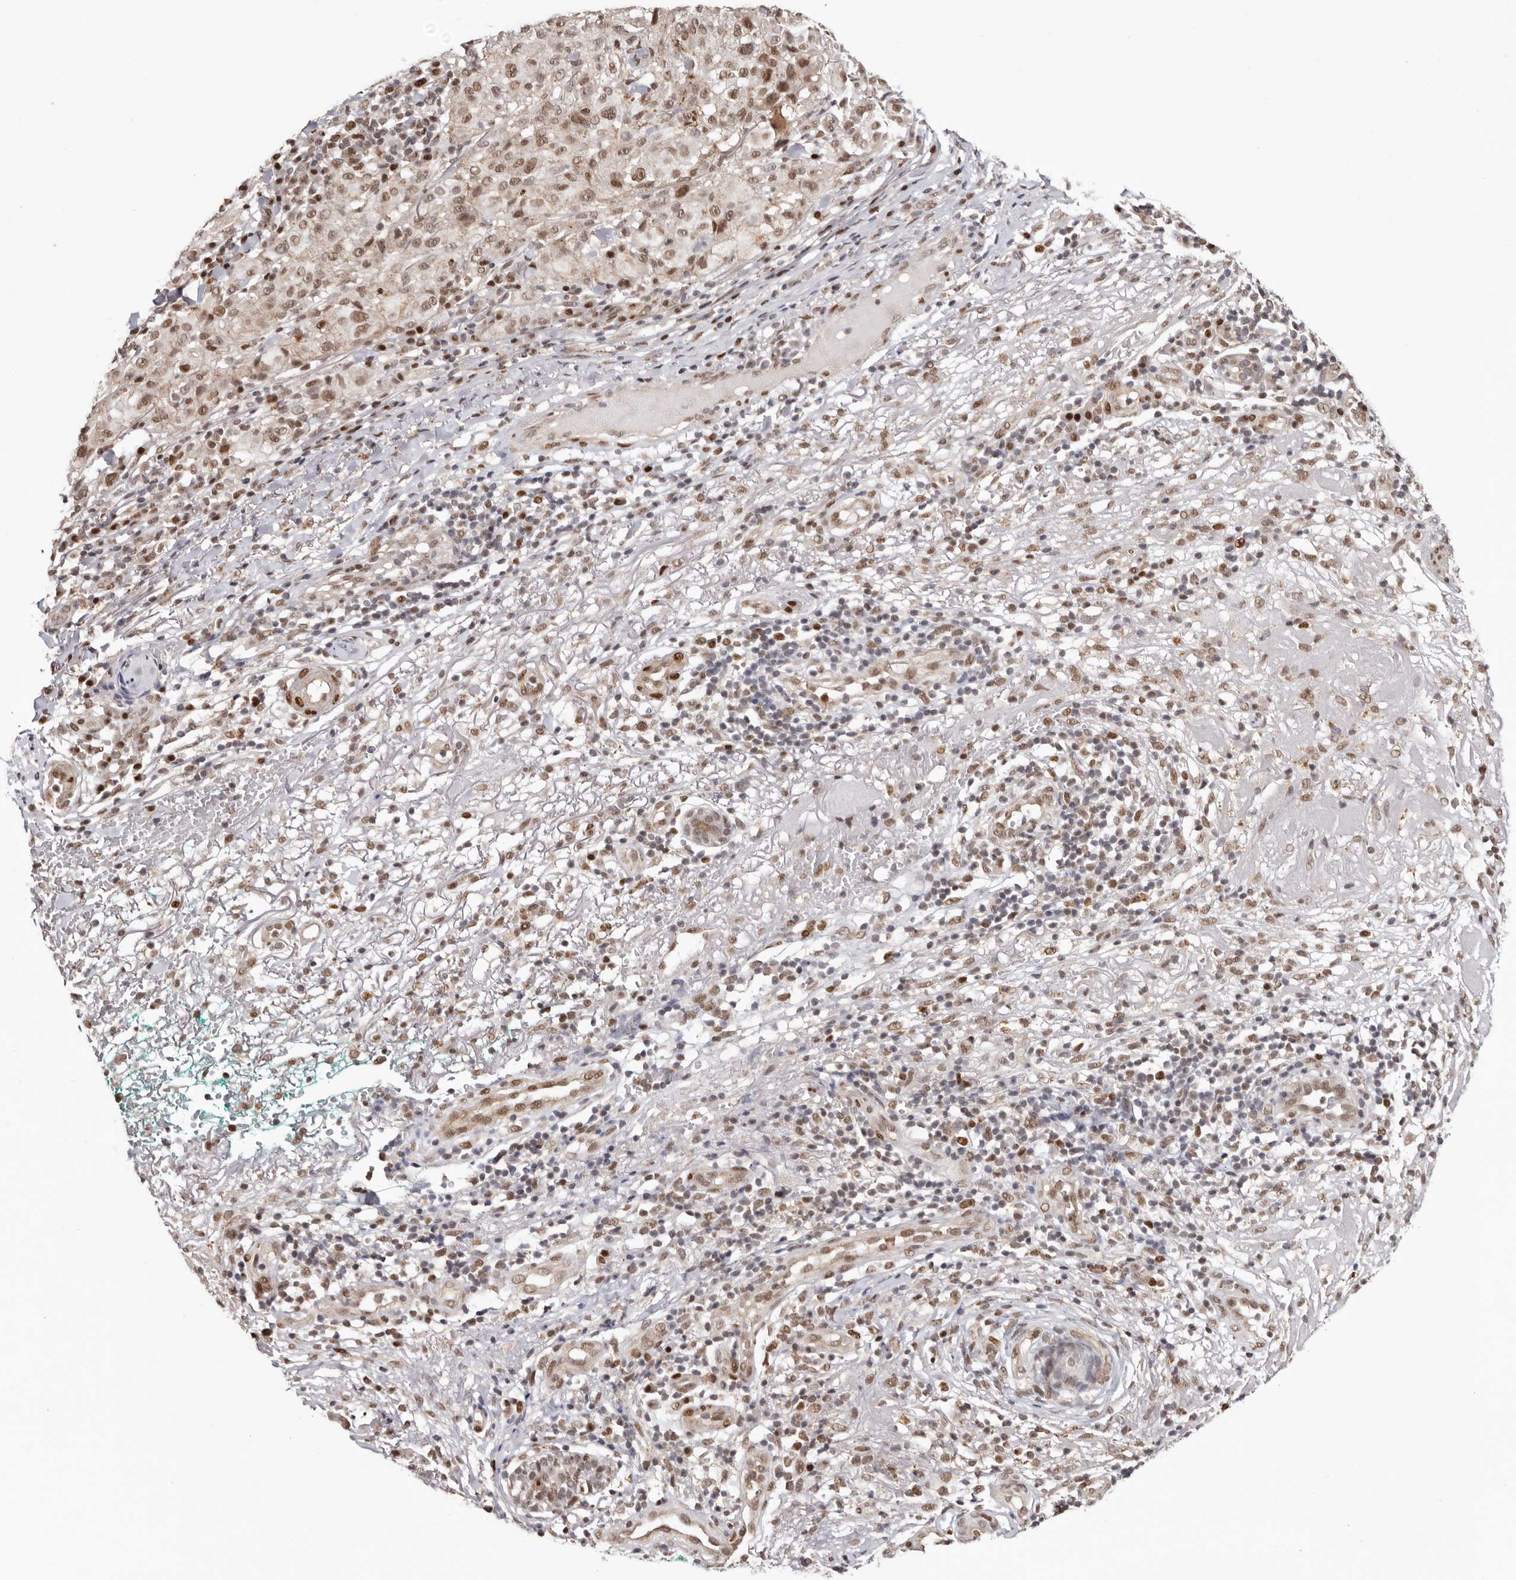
{"staining": {"intensity": "moderate", "quantity": ">75%", "location": "nuclear"}, "tissue": "melanoma", "cell_type": "Tumor cells", "image_type": "cancer", "snomed": [{"axis": "morphology", "description": "Necrosis, NOS"}, {"axis": "morphology", "description": "Malignant melanoma, NOS"}, {"axis": "topography", "description": "Skin"}], "caption": "The histopathology image displays a brown stain indicating the presence of a protein in the nuclear of tumor cells in melanoma.", "gene": "SMAD7", "patient": {"sex": "female", "age": 87}}